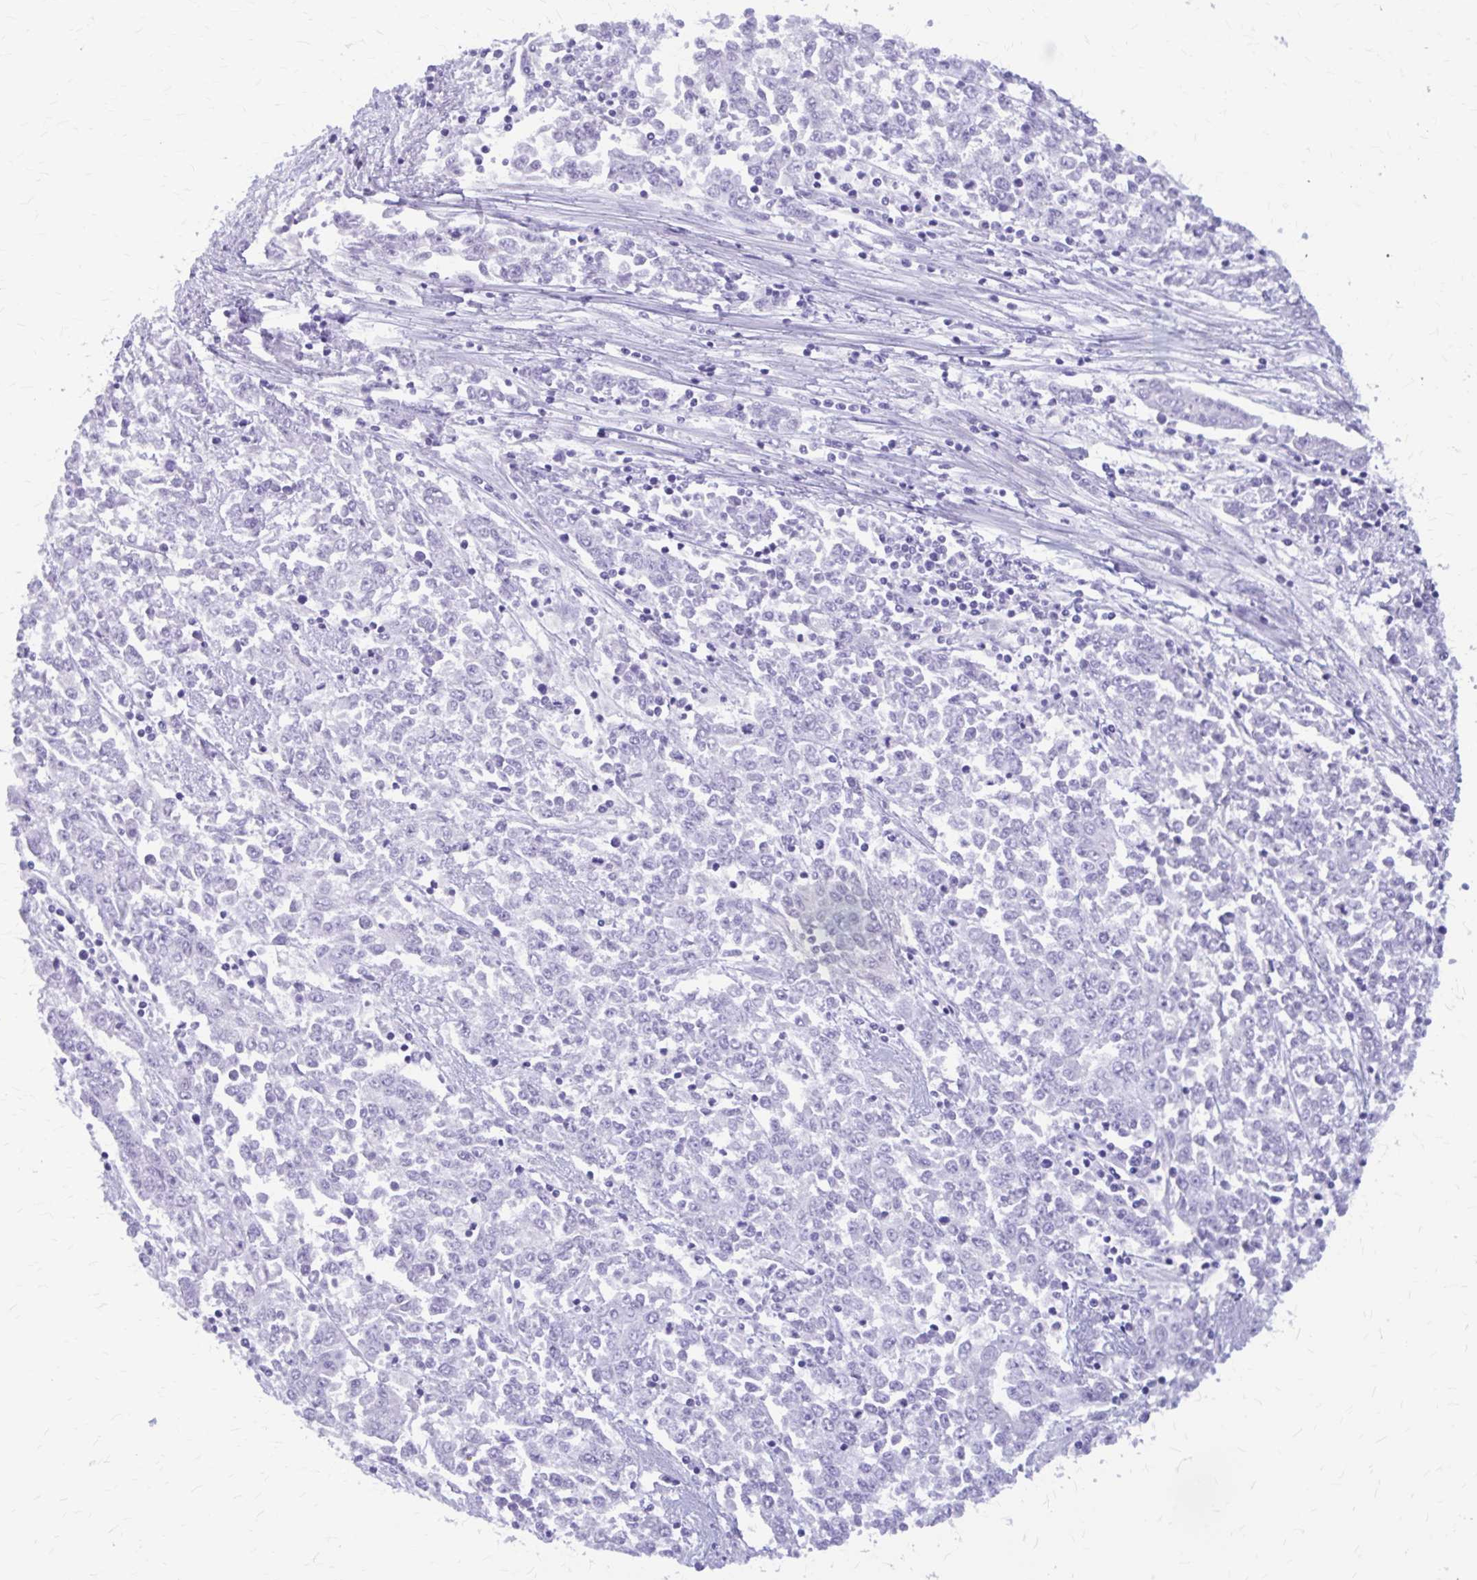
{"staining": {"intensity": "negative", "quantity": "none", "location": "none"}, "tissue": "endometrial cancer", "cell_type": "Tumor cells", "image_type": "cancer", "snomed": [{"axis": "morphology", "description": "Adenocarcinoma, NOS"}, {"axis": "topography", "description": "Endometrium"}], "caption": "DAB (3,3'-diaminobenzidine) immunohistochemical staining of endometrial cancer reveals no significant positivity in tumor cells.", "gene": "KLHDC7A", "patient": {"sex": "female", "age": 50}}